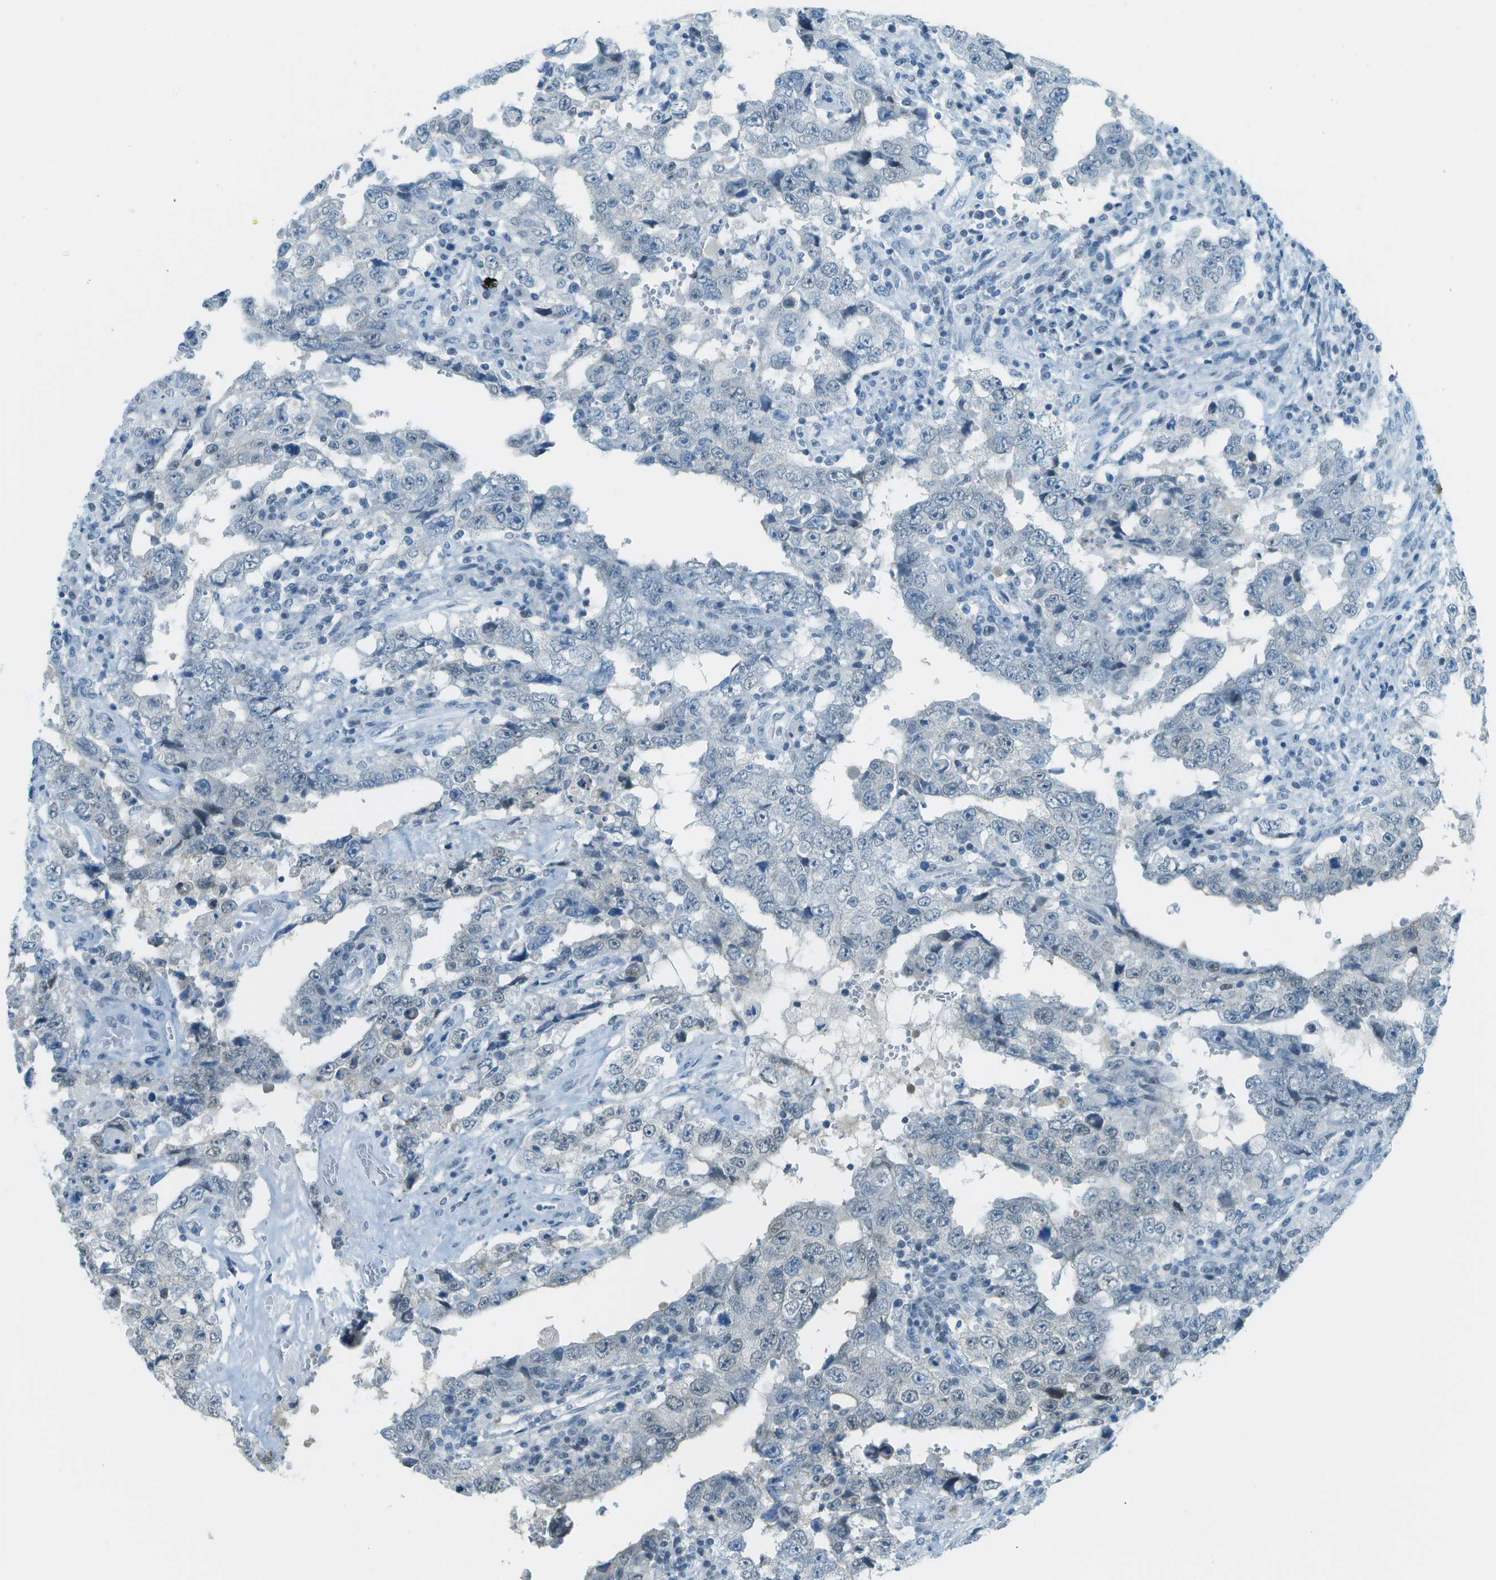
{"staining": {"intensity": "negative", "quantity": "none", "location": "none"}, "tissue": "testis cancer", "cell_type": "Tumor cells", "image_type": "cancer", "snomed": [{"axis": "morphology", "description": "Carcinoma, Embryonal, NOS"}, {"axis": "topography", "description": "Testis"}], "caption": "DAB immunohistochemical staining of human testis cancer (embryonal carcinoma) reveals no significant expression in tumor cells. (Stains: DAB immunohistochemistry with hematoxylin counter stain, Microscopy: brightfield microscopy at high magnification).", "gene": "NEK11", "patient": {"sex": "male", "age": 26}}